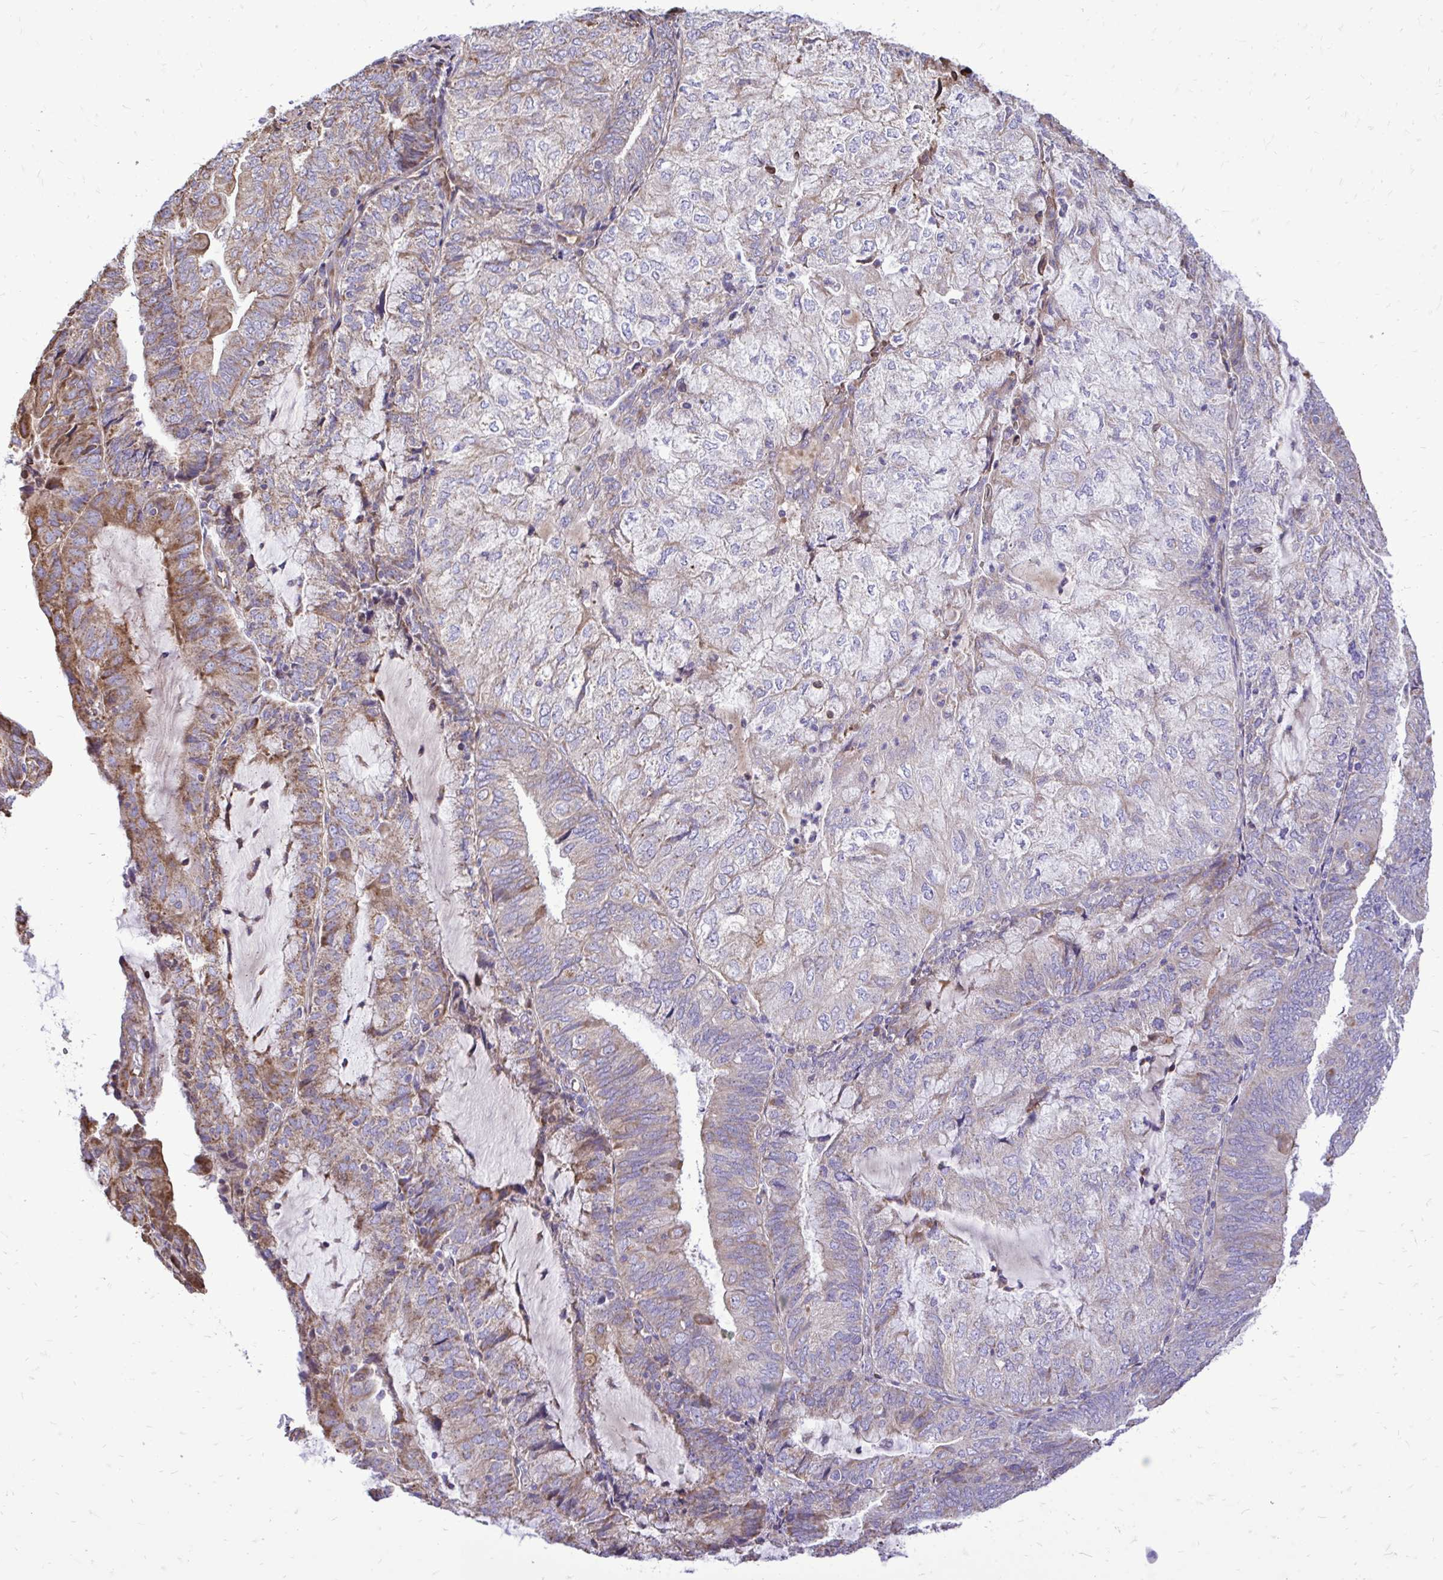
{"staining": {"intensity": "moderate", "quantity": "<25%", "location": "cytoplasmic/membranous"}, "tissue": "endometrial cancer", "cell_type": "Tumor cells", "image_type": "cancer", "snomed": [{"axis": "morphology", "description": "Adenocarcinoma, NOS"}, {"axis": "topography", "description": "Endometrium"}], "caption": "A photomicrograph showing moderate cytoplasmic/membranous staining in approximately <25% of tumor cells in endometrial adenocarcinoma, as visualized by brown immunohistochemical staining.", "gene": "ATP13A2", "patient": {"sex": "female", "age": 81}}